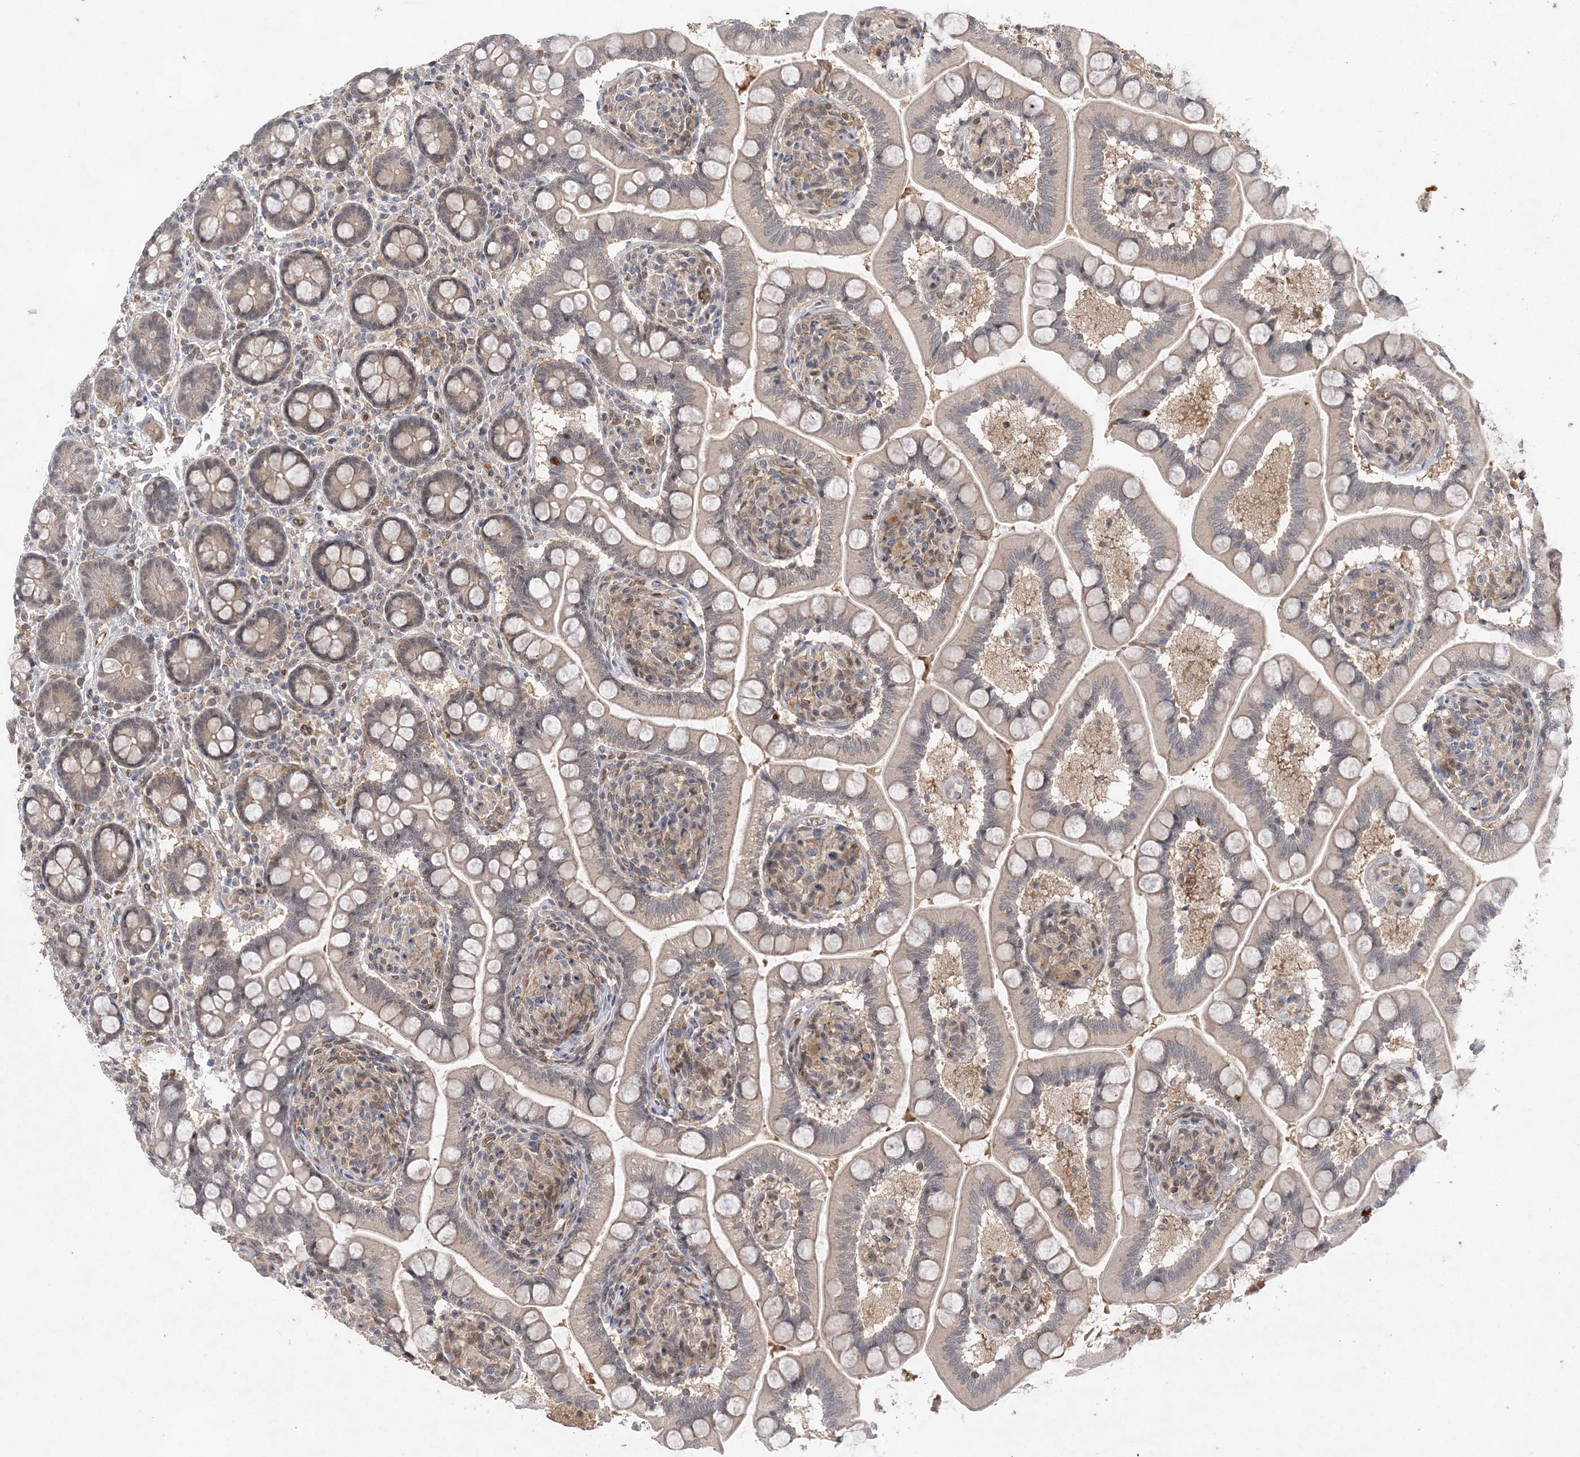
{"staining": {"intensity": "weak", "quantity": "<25%", "location": "cytoplasmic/membranous"}, "tissue": "small intestine", "cell_type": "Glandular cells", "image_type": "normal", "snomed": [{"axis": "morphology", "description": "Normal tissue, NOS"}, {"axis": "topography", "description": "Small intestine"}], "caption": "Normal small intestine was stained to show a protein in brown. There is no significant staining in glandular cells. (DAB immunohistochemistry (IHC) with hematoxylin counter stain).", "gene": "TMEM132B", "patient": {"sex": "female", "age": 64}}